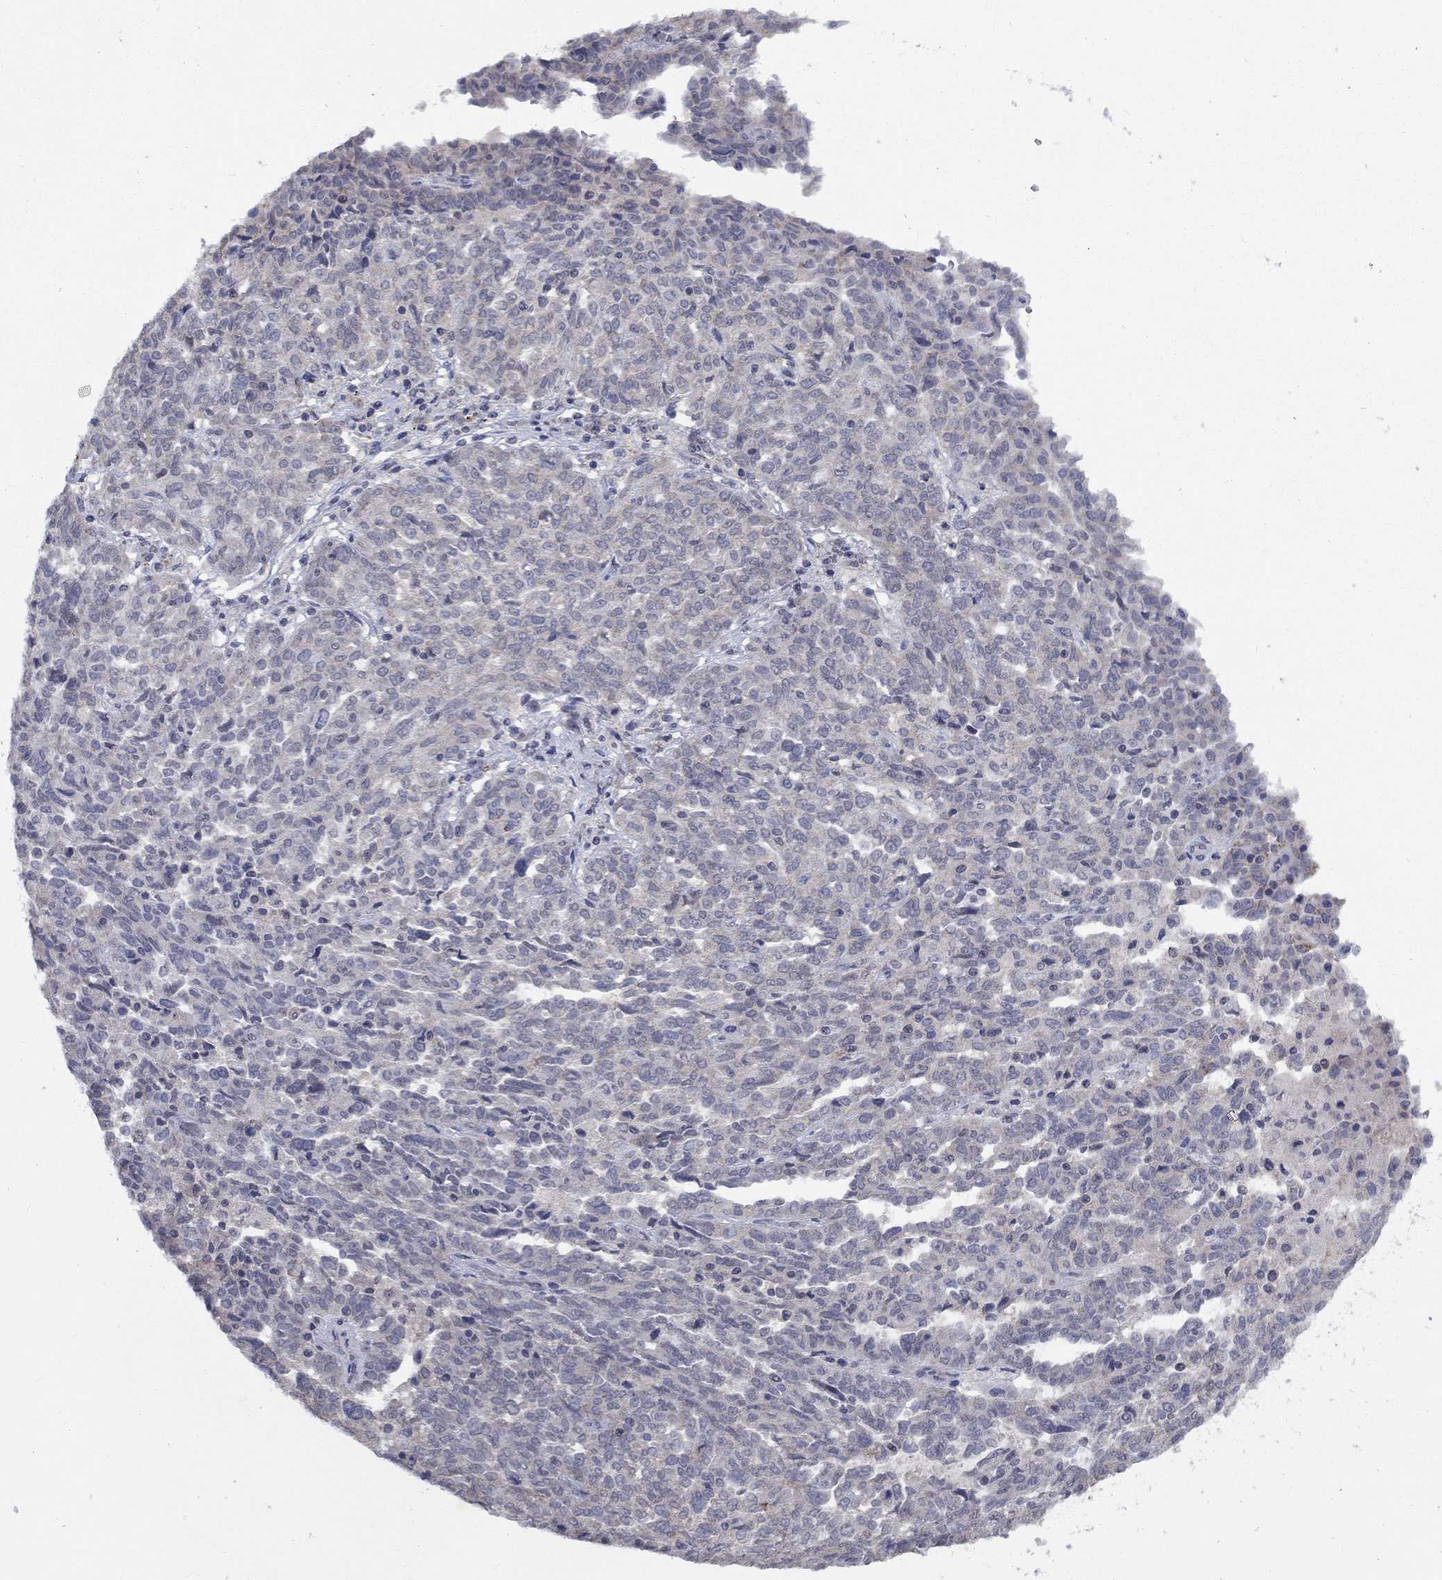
{"staining": {"intensity": "negative", "quantity": "none", "location": "none"}, "tissue": "ovarian cancer", "cell_type": "Tumor cells", "image_type": "cancer", "snomed": [{"axis": "morphology", "description": "Cystadenocarcinoma, serous, NOS"}, {"axis": "topography", "description": "Ovary"}], "caption": "Immunohistochemistry photomicrograph of human serous cystadenocarcinoma (ovarian) stained for a protein (brown), which reveals no positivity in tumor cells.", "gene": "SPATA33", "patient": {"sex": "female", "age": 67}}